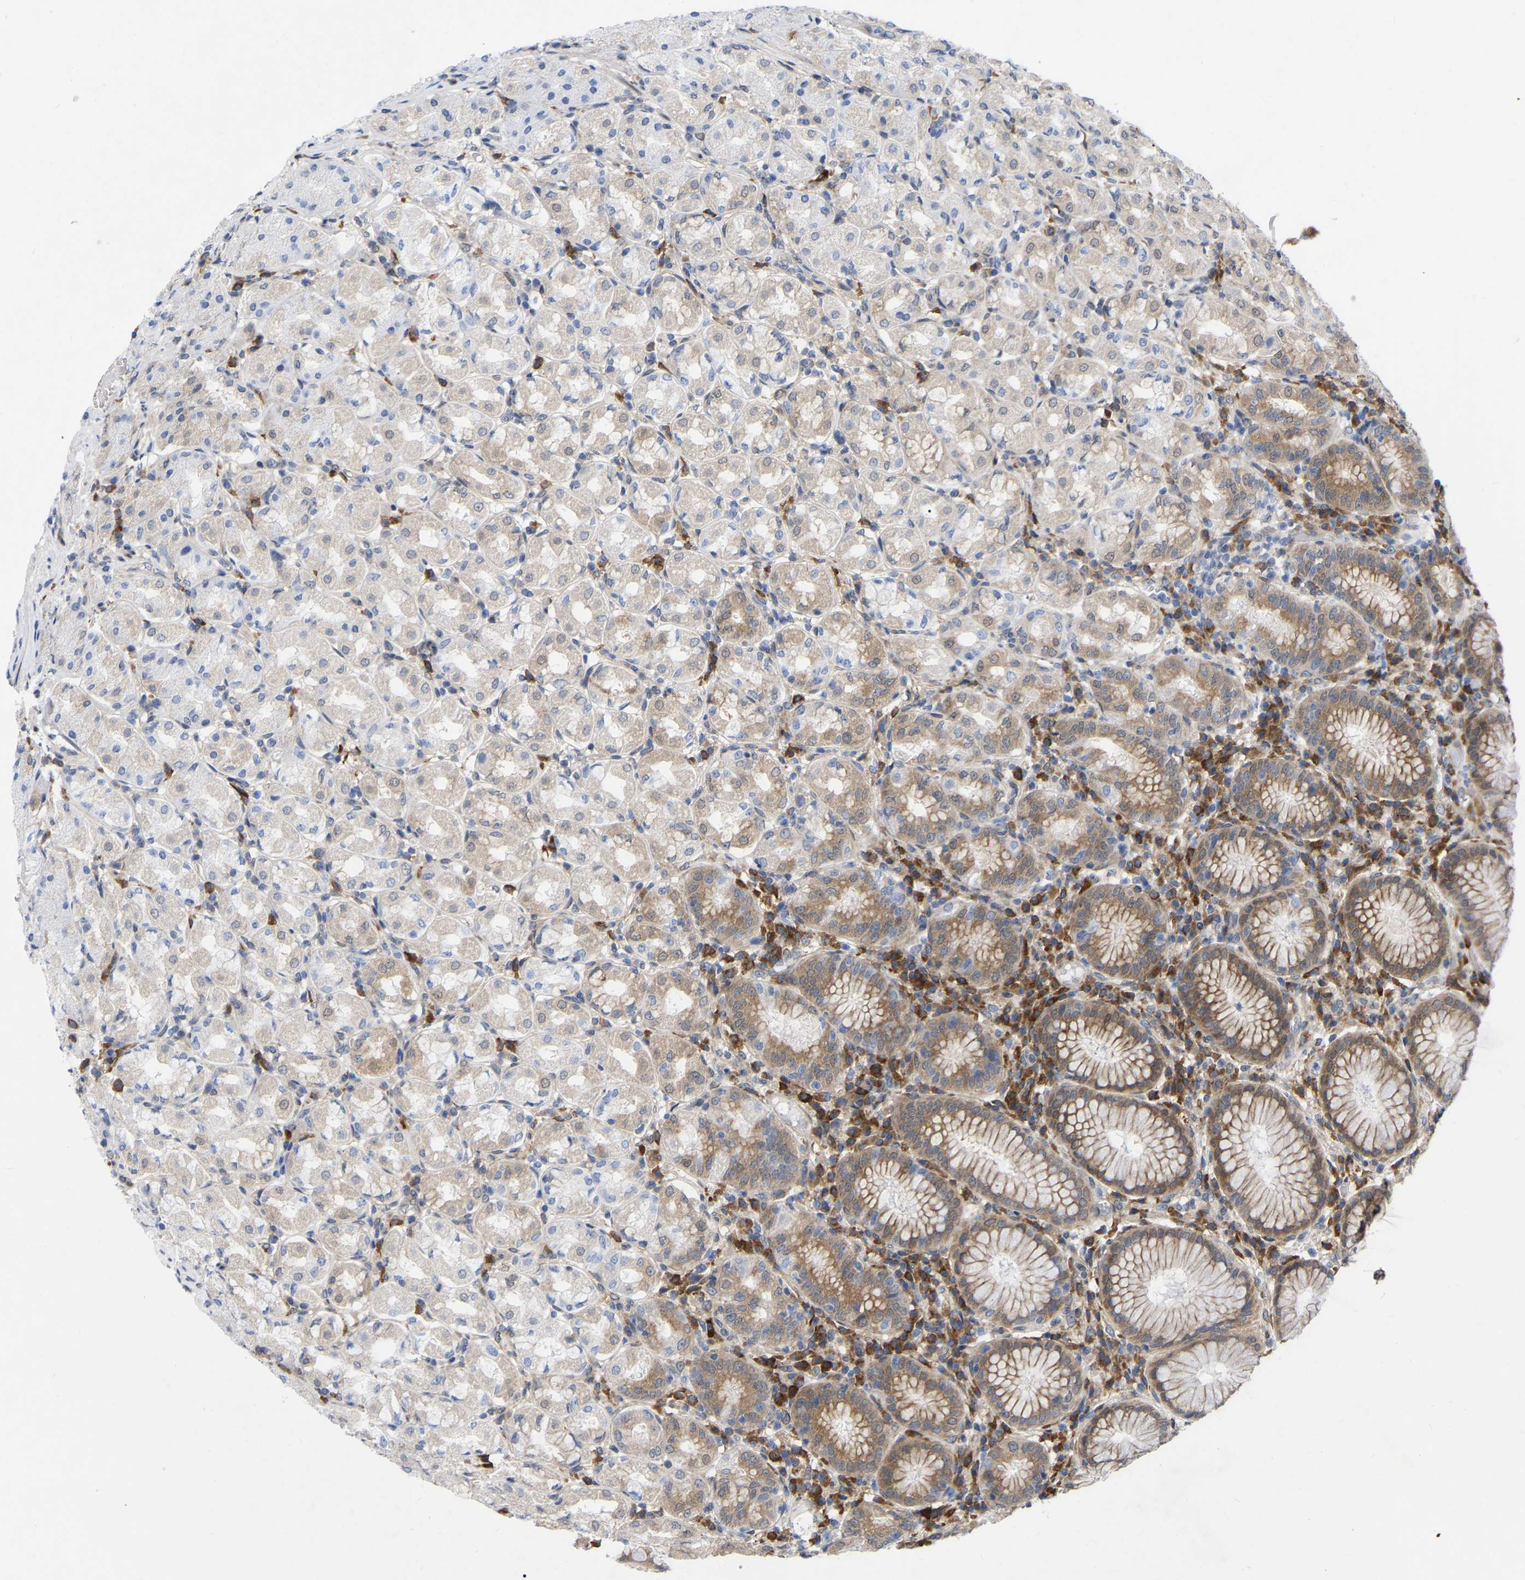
{"staining": {"intensity": "moderate", "quantity": "25%-75%", "location": "cytoplasmic/membranous"}, "tissue": "stomach", "cell_type": "Glandular cells", "image_type": "normal", "snomed": [{"axis": "morphology", "description": "Normal tissue, NOS"}, {"axis": "topography", "description": "Stomach"}, {"axis": "topography", "description": "Stomach, lower"}], "caption": "This is a micrograph of immunohistochemistry (IHC) staining of normal stomach, which shows moderate expression in the cytoplasmic/membranous of glandular cells.", "gene": "UBE4B", "patient": {"sex": "female", "age": 56}}